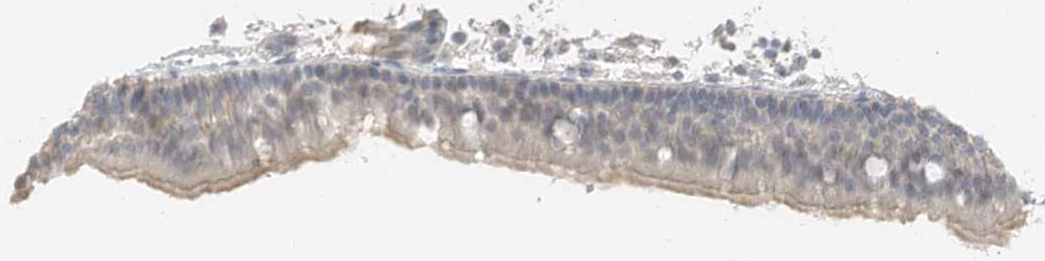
{"staining": {"intensity": "negative", "quantity": "none", "location": "none"}, "tissue": "nasopharynx", "cell_type": "Respiratory epithelial cells", "image_type": "normal", "snomed": [{"axis": "morphology", "description": "Normal tissue, NOS"}, {"axis": "morphology", "description": "Inflammation, NOS"}, {"axis": "morphology", "description": "Malignant melanoma, Metastatic site"}, {"axis": "topography", "description": "Nasopharynx"}], "caption": "Histopathology image shows no significant protein positivity in respiratory epithelial cells of normal nasopharynx. Brightfield microscopy of immunohistochemistry stained with DAB (3,3'-diaminobenzidine) (brown) and hematoxylin (blue), captured at high magnification.", "gene": "ZBTB41", "patient": {"sex": "male", "age": 70}}